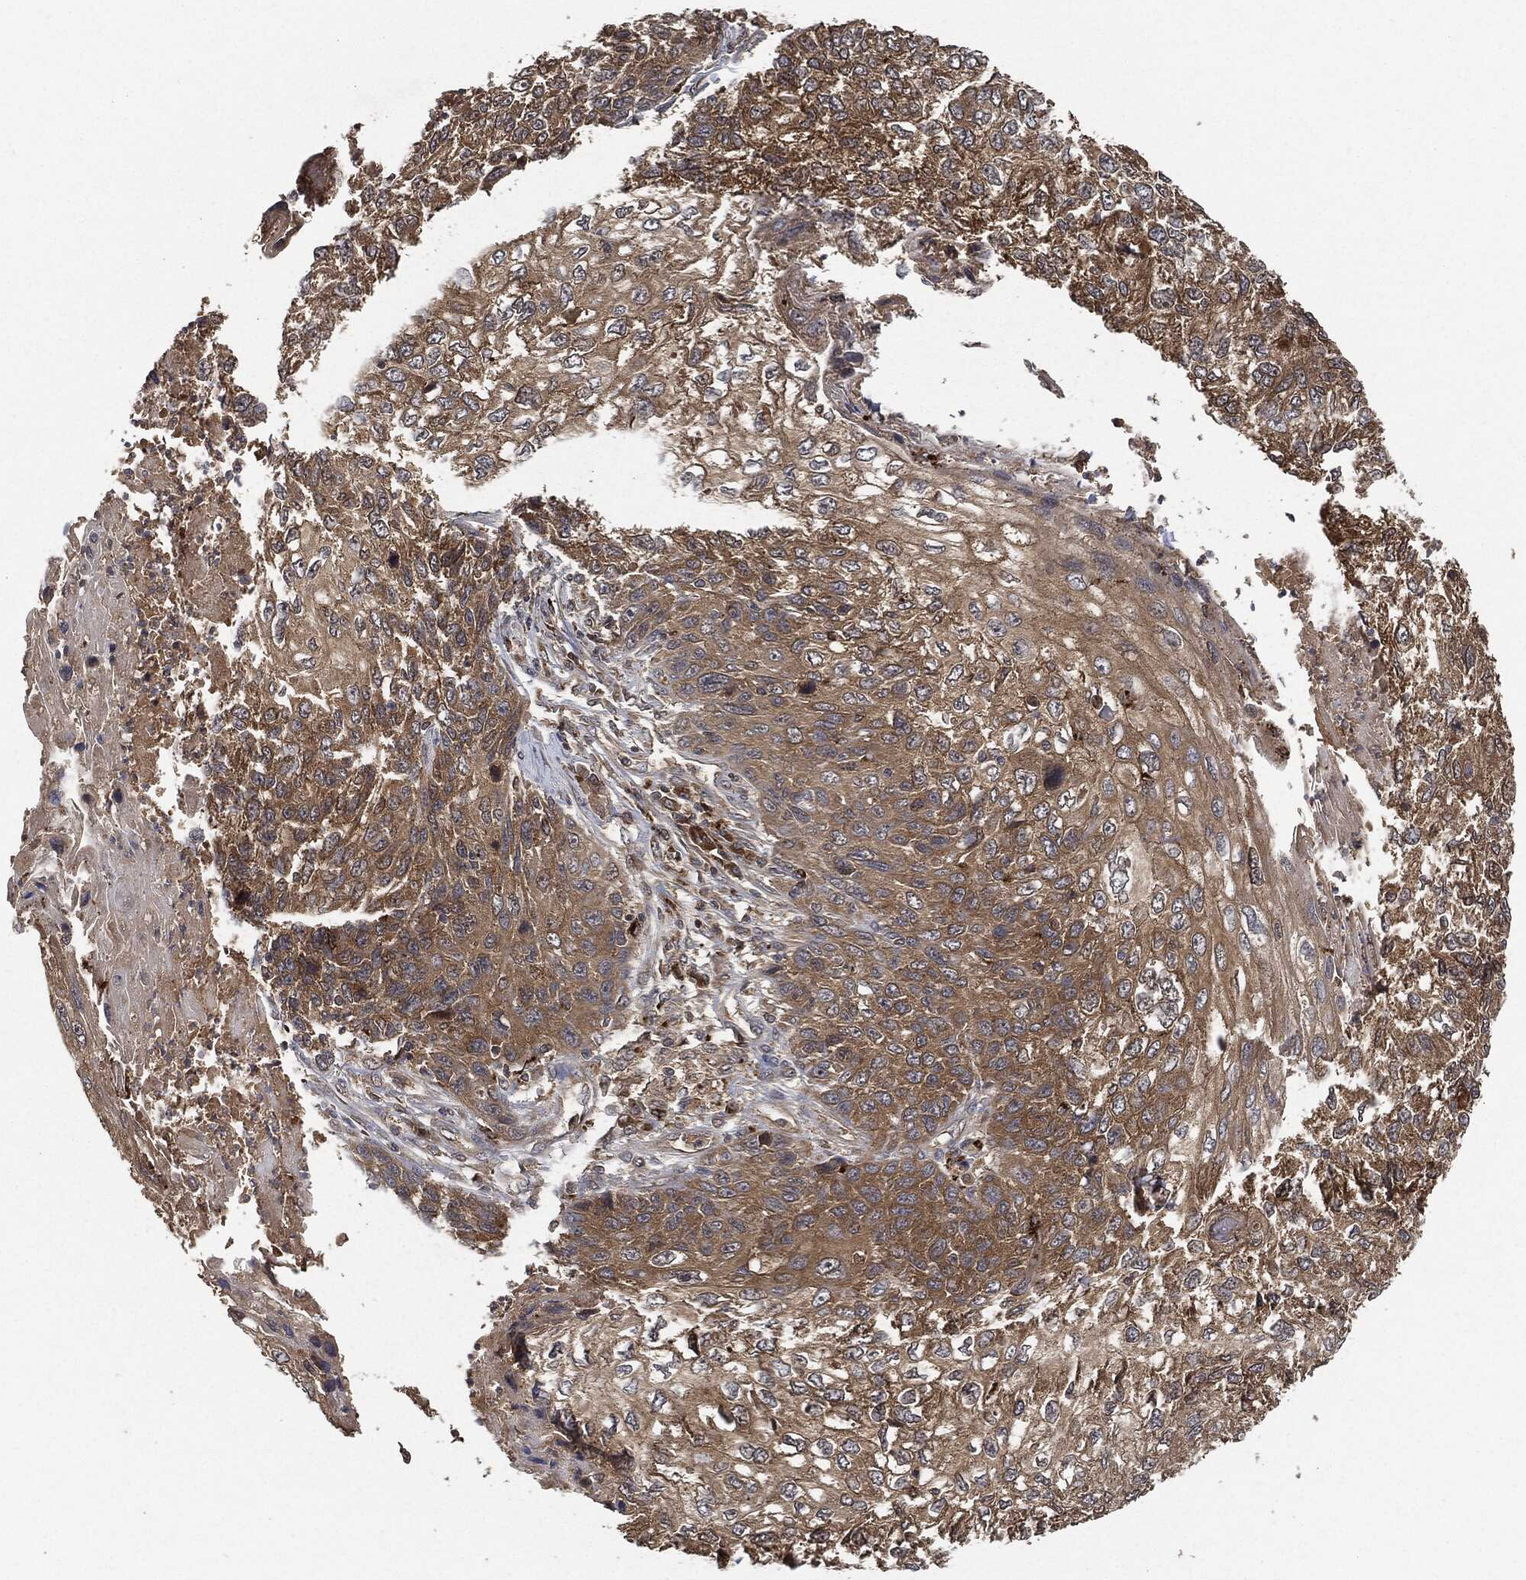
{"staining": {"intensity": "moderate", "quantity": "25%-75%", "location": "cytoplasmic/membranous"}, "tissue": "skin cancer", "cell_type": "Tumor cells", "image_type": "cancer", "snomed": [{"axis": "morphology", "description": "Squamous cell carcinoma, NOS"}, {"axis": "topography", "description": "Skin"}], "caption": "Skin cancer stained with DAB (3,3'-diaminobenzidine) immunohistochemistry displays medium levels of moderate cytoplasmic/membranous expression in approximately 25%-75% of tumor cells.", "gene": "BRAF", "patient": {"sex": "male", "age": 92}}